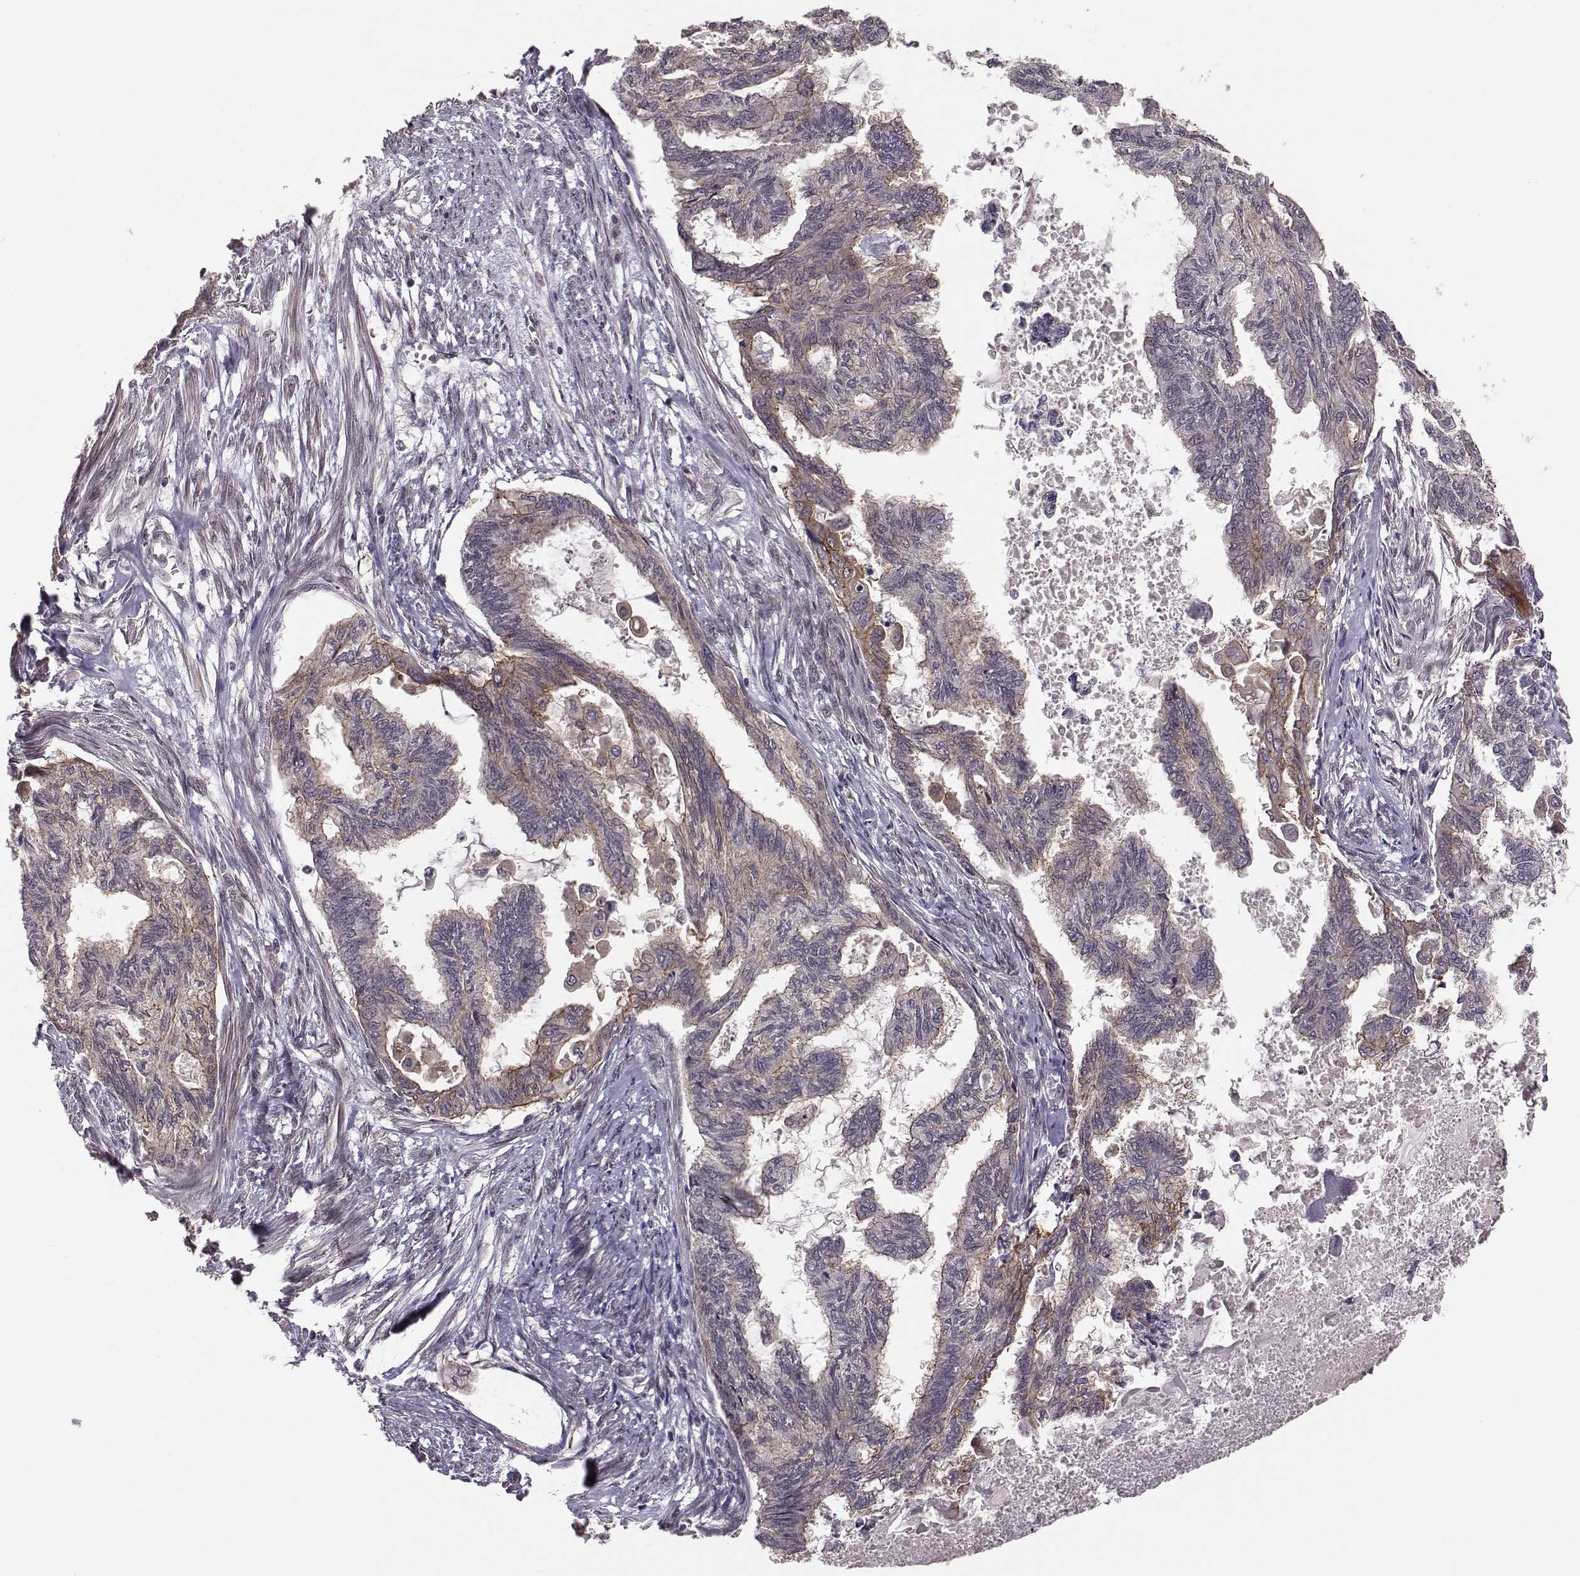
{"staining": {"intensity": "moderate", "quantity": "<25%", "location": "cytoplasmic/membranous"}, "tissue": "endometrial cancer", "cell_type": "Tumor cells", "image_type": "cancer", "snomed": [{"axis": "morphology", "description": "Adenocarcinoma, NOS"}, {"axis": "topography", "description": "Endometrium"}], "caption": "IHC photomicrograph of endometrial cancer stained for a protein (brown), which exhibits low levels of moderate cytoplasmic/membranous positivity in about <25% of tumor cells.", "gene": "PLEKHG3", "patient": {"sex": "female", "age": 86}}